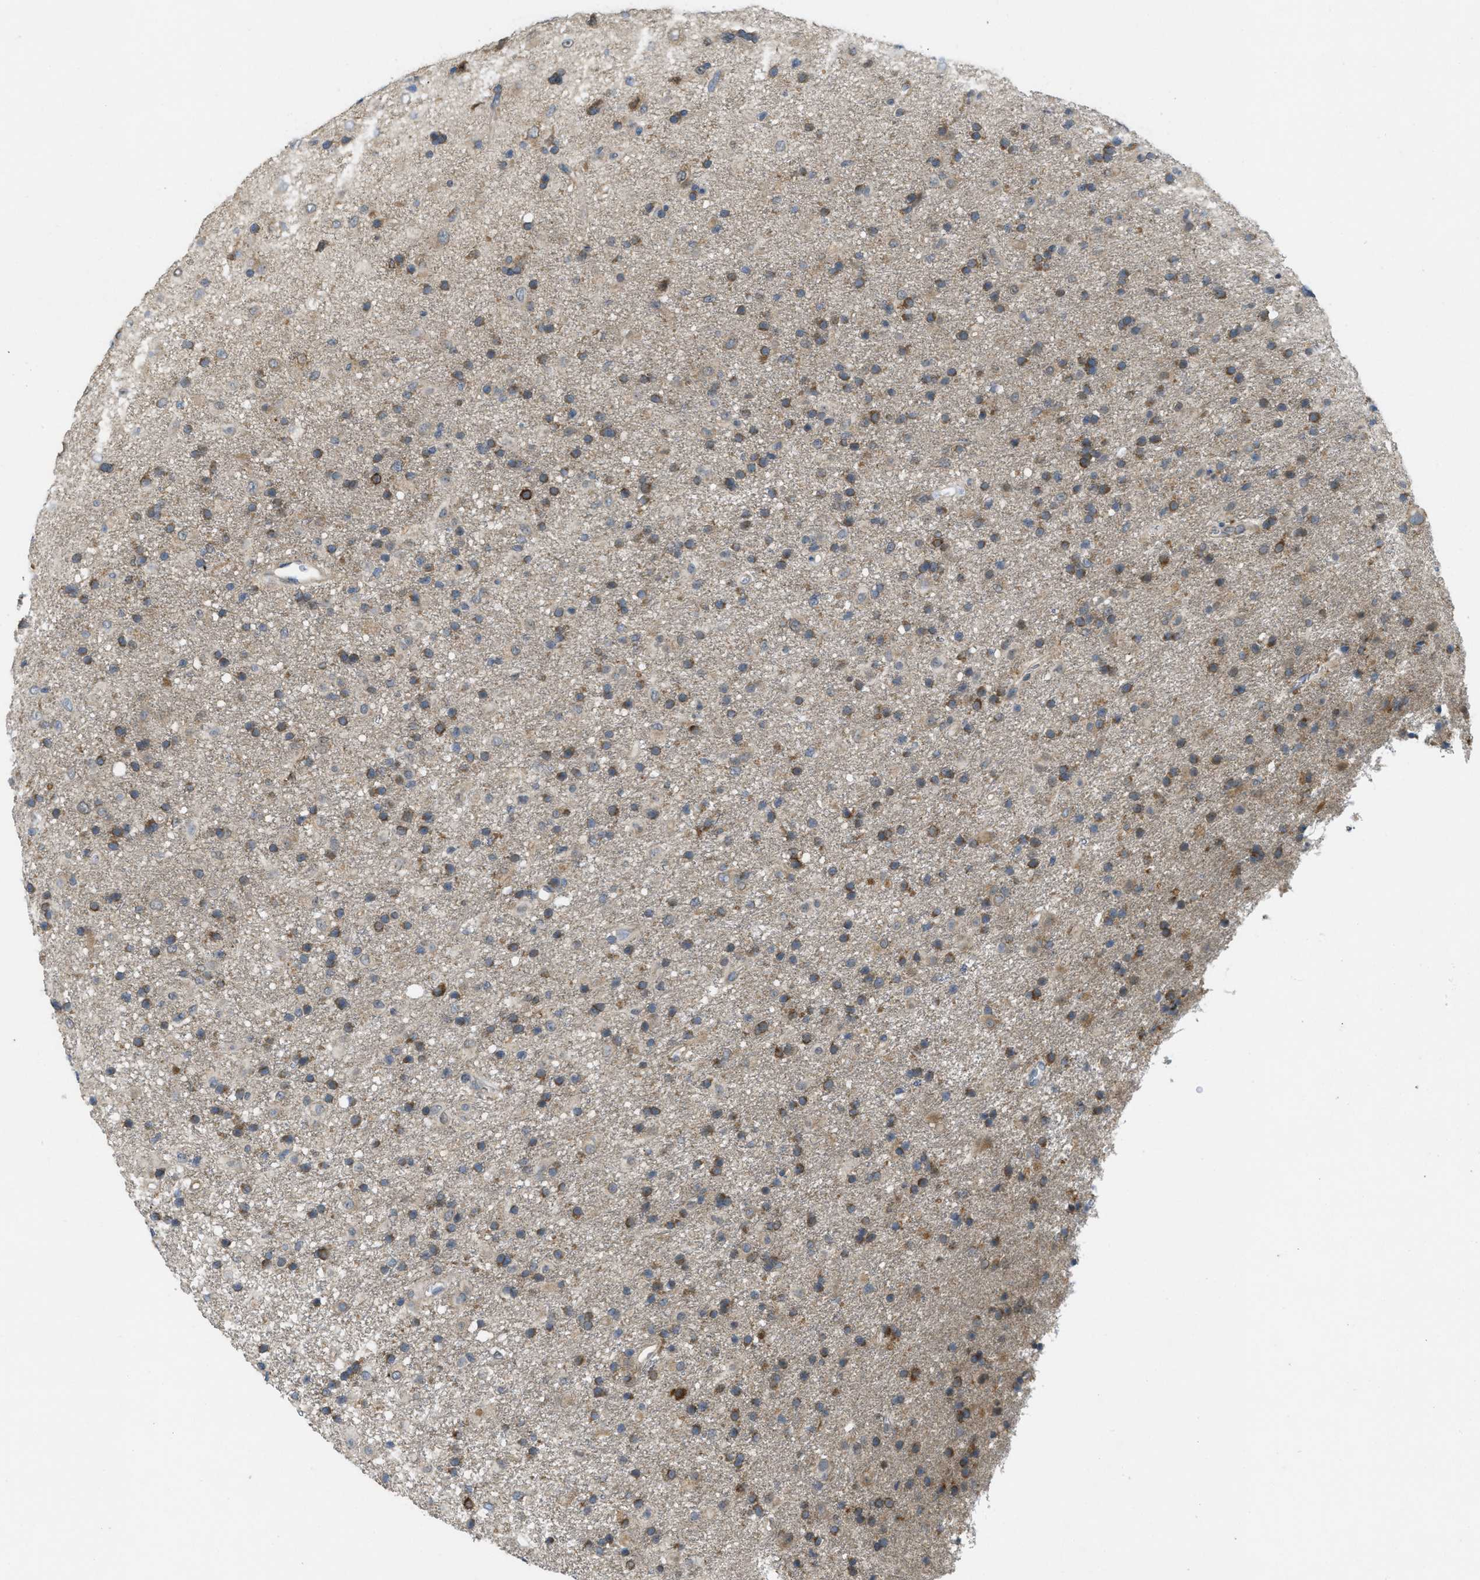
{"staining": {"intensity": "moderate", "quantity": "25%-75%", "location": "cytoplasmic/membranous"}, "tissue": "glioma", "cell_type": "Tumor cells", "image_type": "cancer", "snomed": [{"axis": "morphology", "description": "Glioma, malignant, Low grade"}, {"axis": "topography", "description": "Brain"}], "caption": "Glioma was stained to show a protein in brown. There is medium levels of moderate cytoplasmic/membranous positivity in about 25%-75% of tumor cells.", "gene": "IFNLR1", "patient": {"sex": "male", "age": 65}}